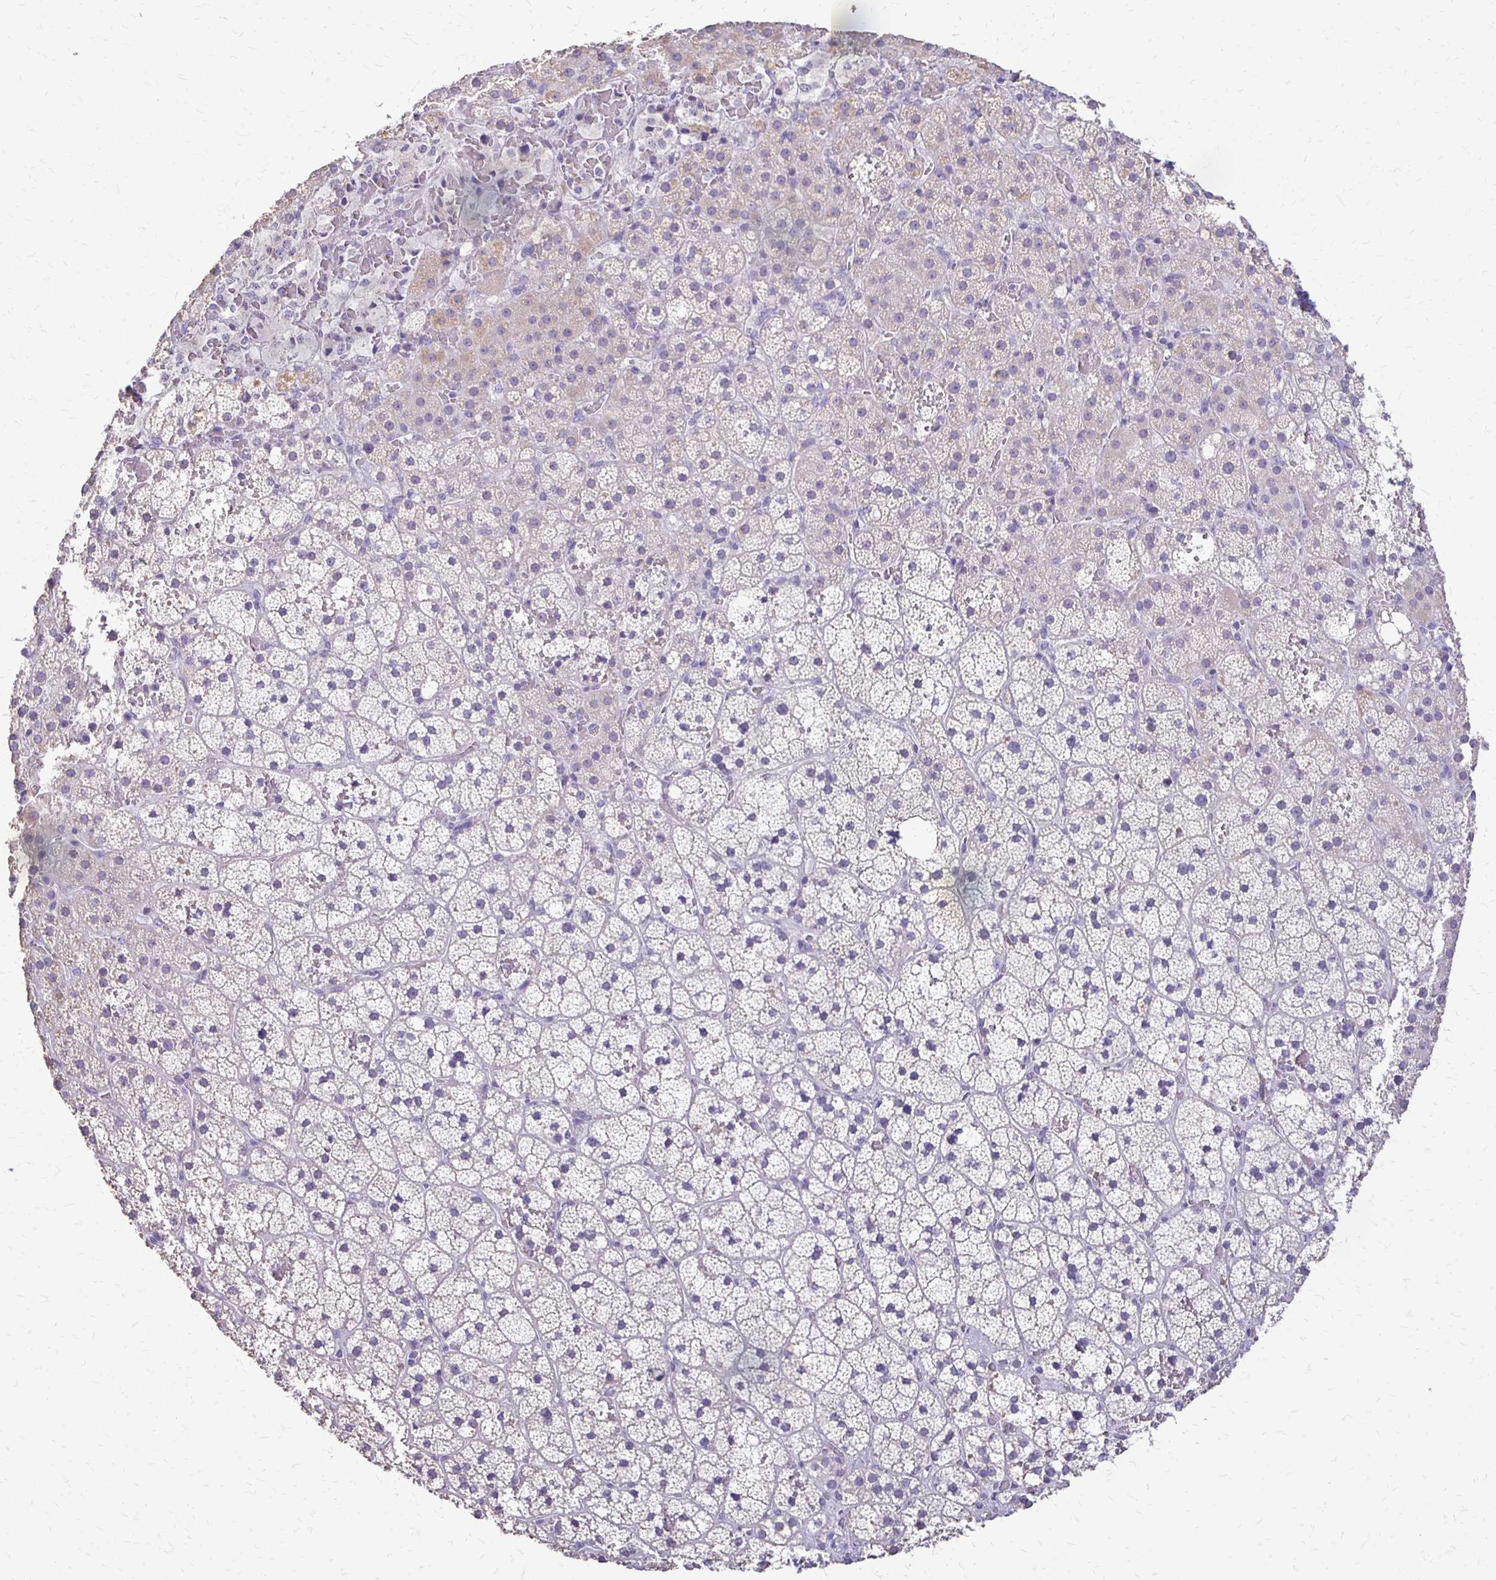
{"staining": {"intensity": "weak", "quantity": "<25%", "location": "cytoplasmic/membranous"}, "tissue": "adrenal gland", "cell_type": "Glandular cells", "image_type": "normal", "snomed": [{"axis": "morphology", "description": "Normal tissue, NOS"}, {"axis": "topography", "description": "Adrenal gland"}], "caption": "Glandular cells are negative for brown protein staining in normal adrenal gland. Nuclei are stained in blue.", "gene": "ALPG", "patient": {"sex": "male", "age": 53}}